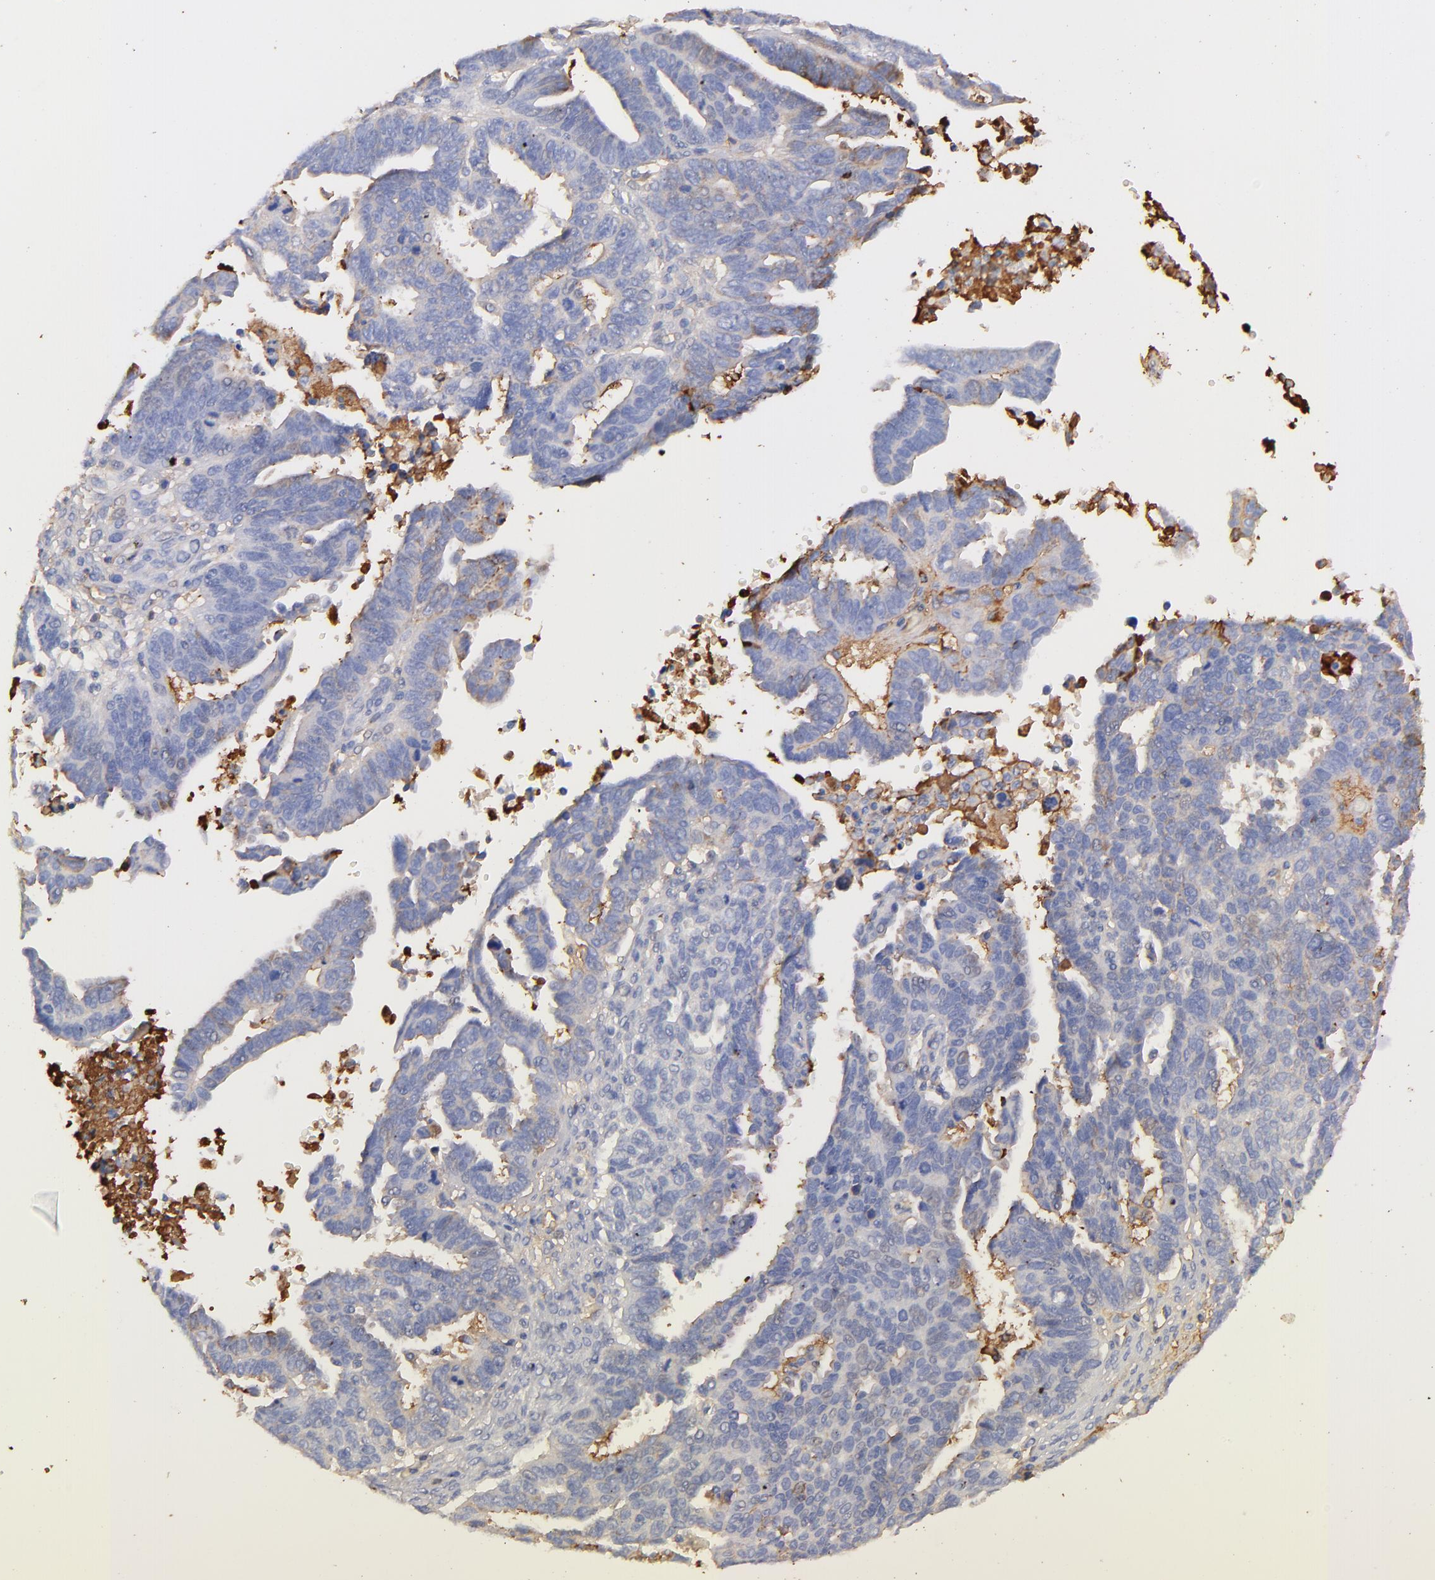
{"staining": {"intensity": "negative", "quantity": "none", "location": "none"}, "tissue": "ovarian cancer", "cell_type": "Tumor cells", "image_type": "cancer", "snomed": [{"axis": "morphology", "description": "Carcinoma, endometroid"}, {"axis": "morphology", "description": "Cystadenocarcinoma, serous, NOS"}, {"axis": "topography", "description": "Ovary"}], "caption": "Serous cystadenocarcinoma (ovarian) stained for a protein using immunohistochemistry displays no positivity tumor cells.", "gene": "FGB", "patient": {"sex": "female", "age": 45}}